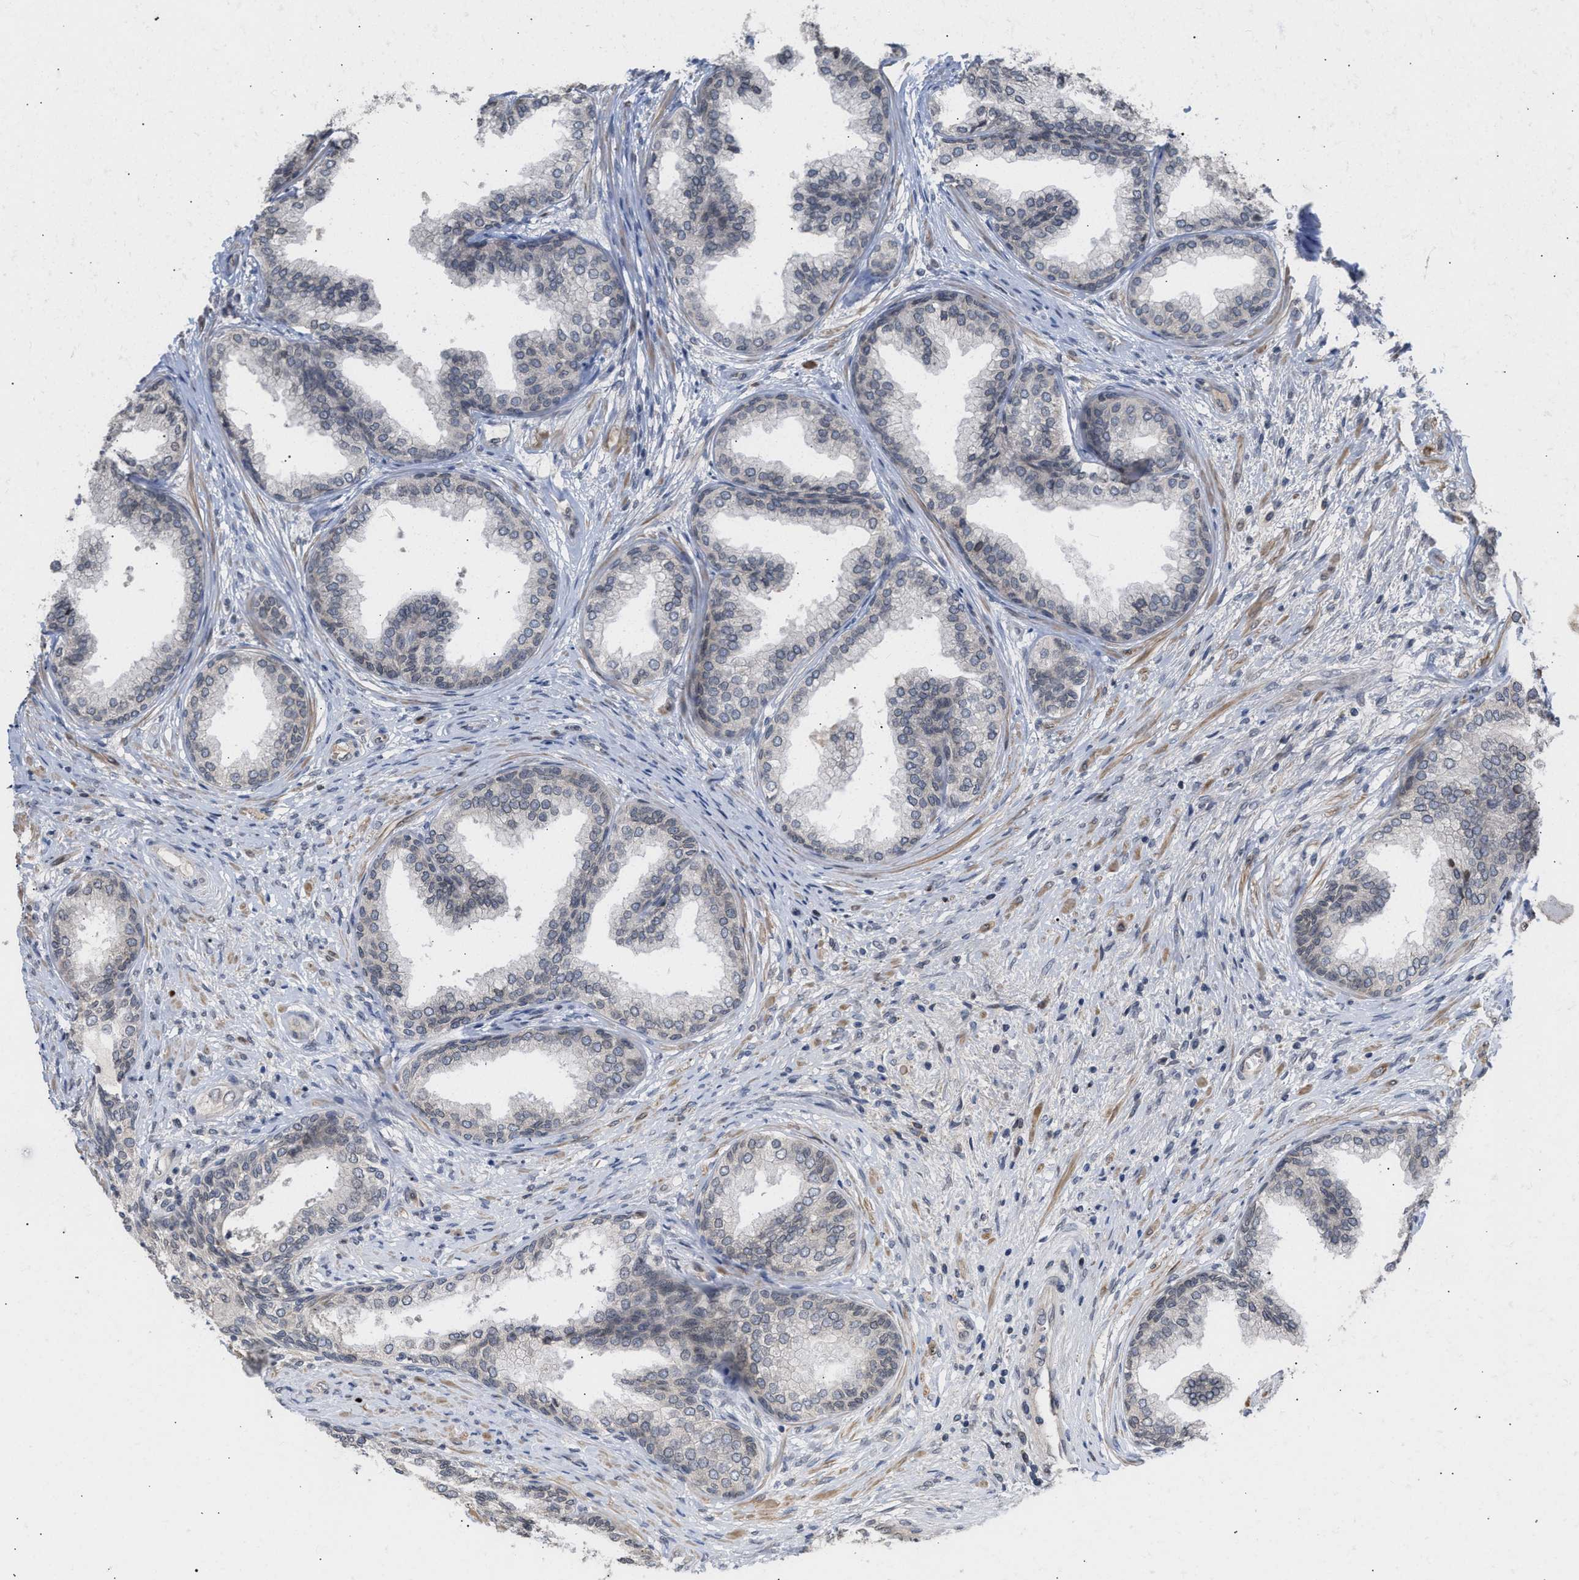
{"staining": {"intensity": "moderate", "quantity": "<25%", "location": "cytoplasmic/membranous"}, "tissue": "prostate", "cell_type": "Glandular cells", "image_type": "normal", "snomed": [{"axis": "morphology", "description": "Normal tissue, NOS"}, {"axis": "topography", "description": "Prostate"}], "caption": "Brown immunohistochemical staining in normal prostate shows moderate cytoplasmic/membranous staining in approximately <25% of glandular cells. (Brightfield microscopy of DAB IHC at high magnification).", "gene": "NUP62", "patient": {"sex": "male", "age": 76}}